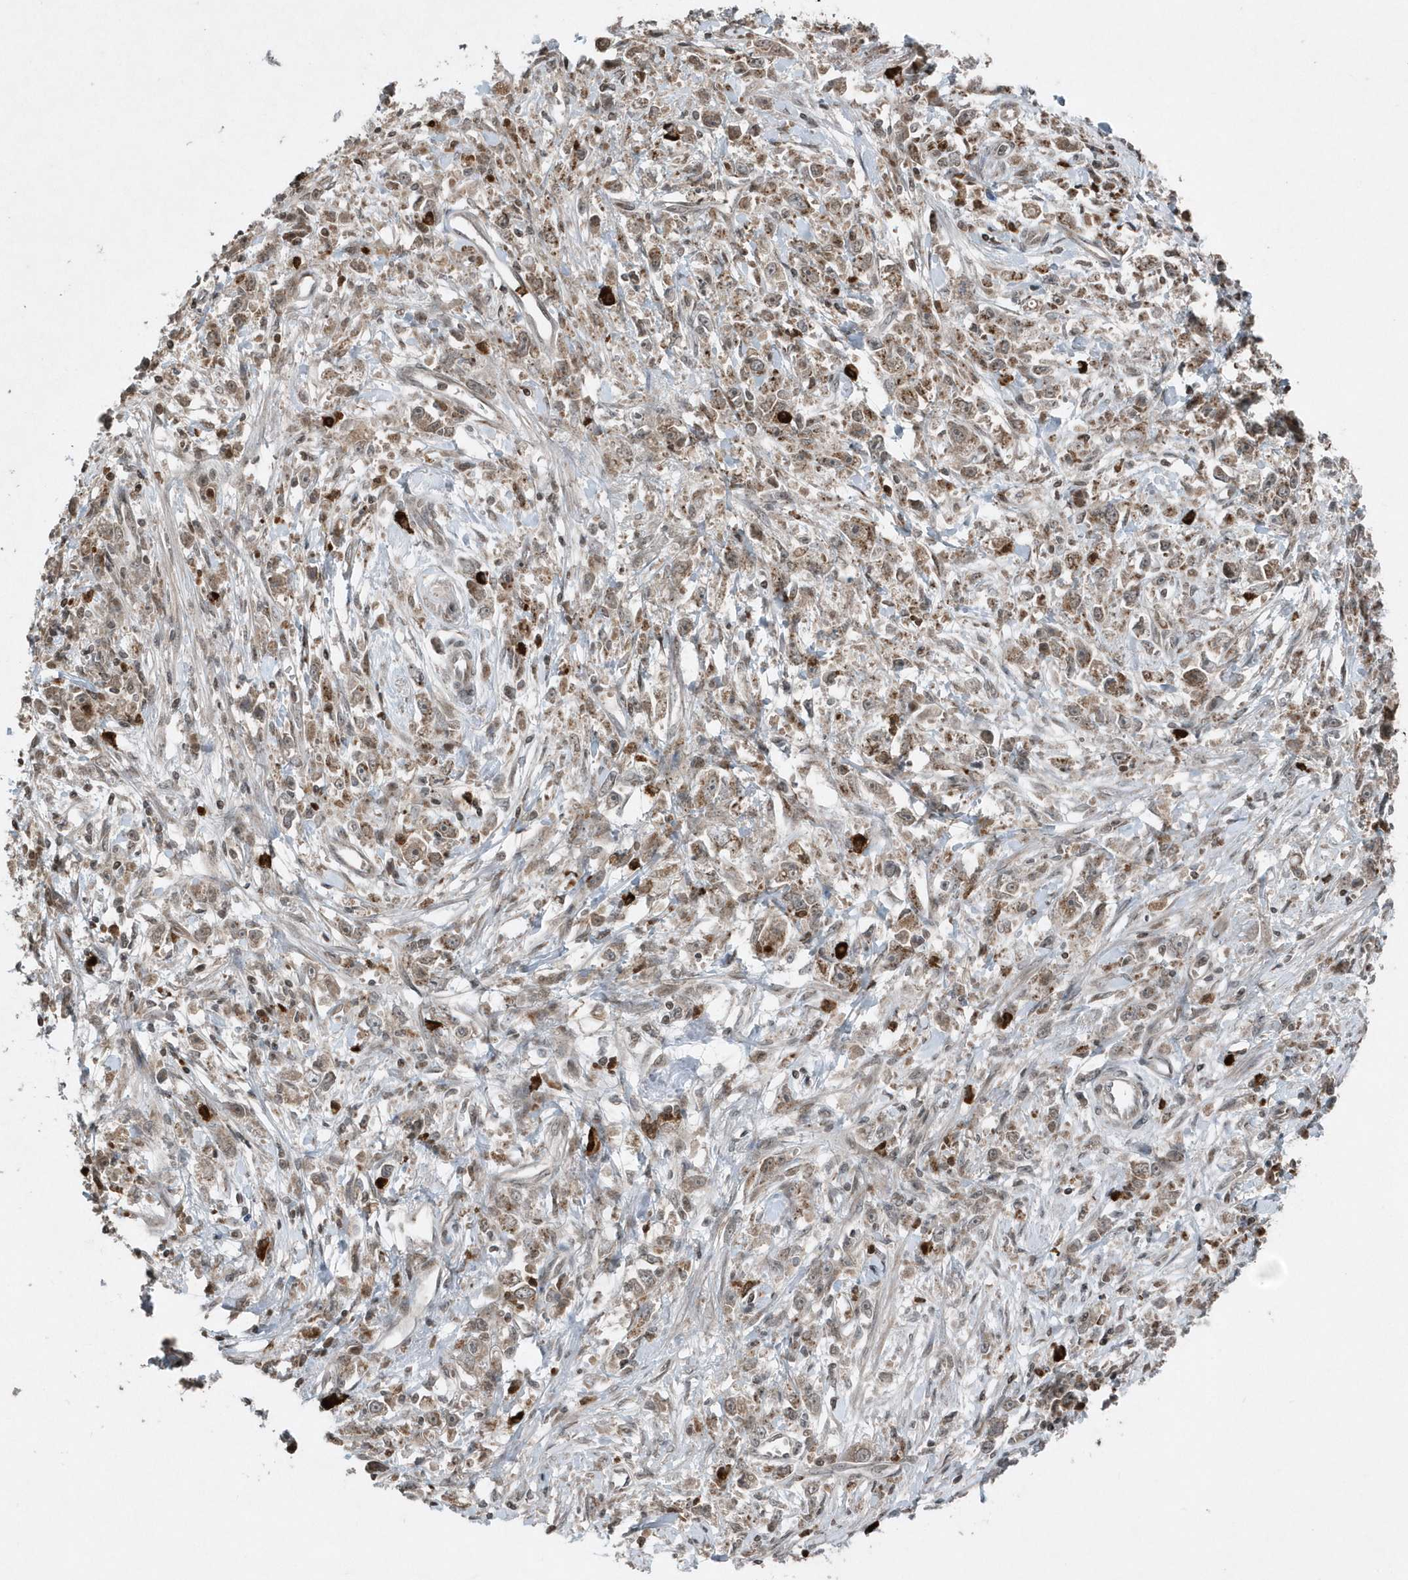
{"staining": {"intensity": "weak", "quantity": ">75%", "location": "cytoplasmic/membranous"}, "tissue": "stomach cancer", "cell_type": "Tumor cells", "image_type": "cancer", "snomed": [{"axis": "morphology", "description": "Adenocarcinoma, NOS"}, {"axis": "topography", "description": "Stomach"}], "caption": "Immunohistochemistry (DAB) staining of stomach cancer displays weak cytoplasmic/membranous protein expression in approximately >75% of tumor cells. The protein is stained brown, and the nuclei are stained in blue (DAB IHC with brightfield microscopy, high magnification).", "gene": "EIF2B1", "patient": {"sex": "female", "age": 59}}